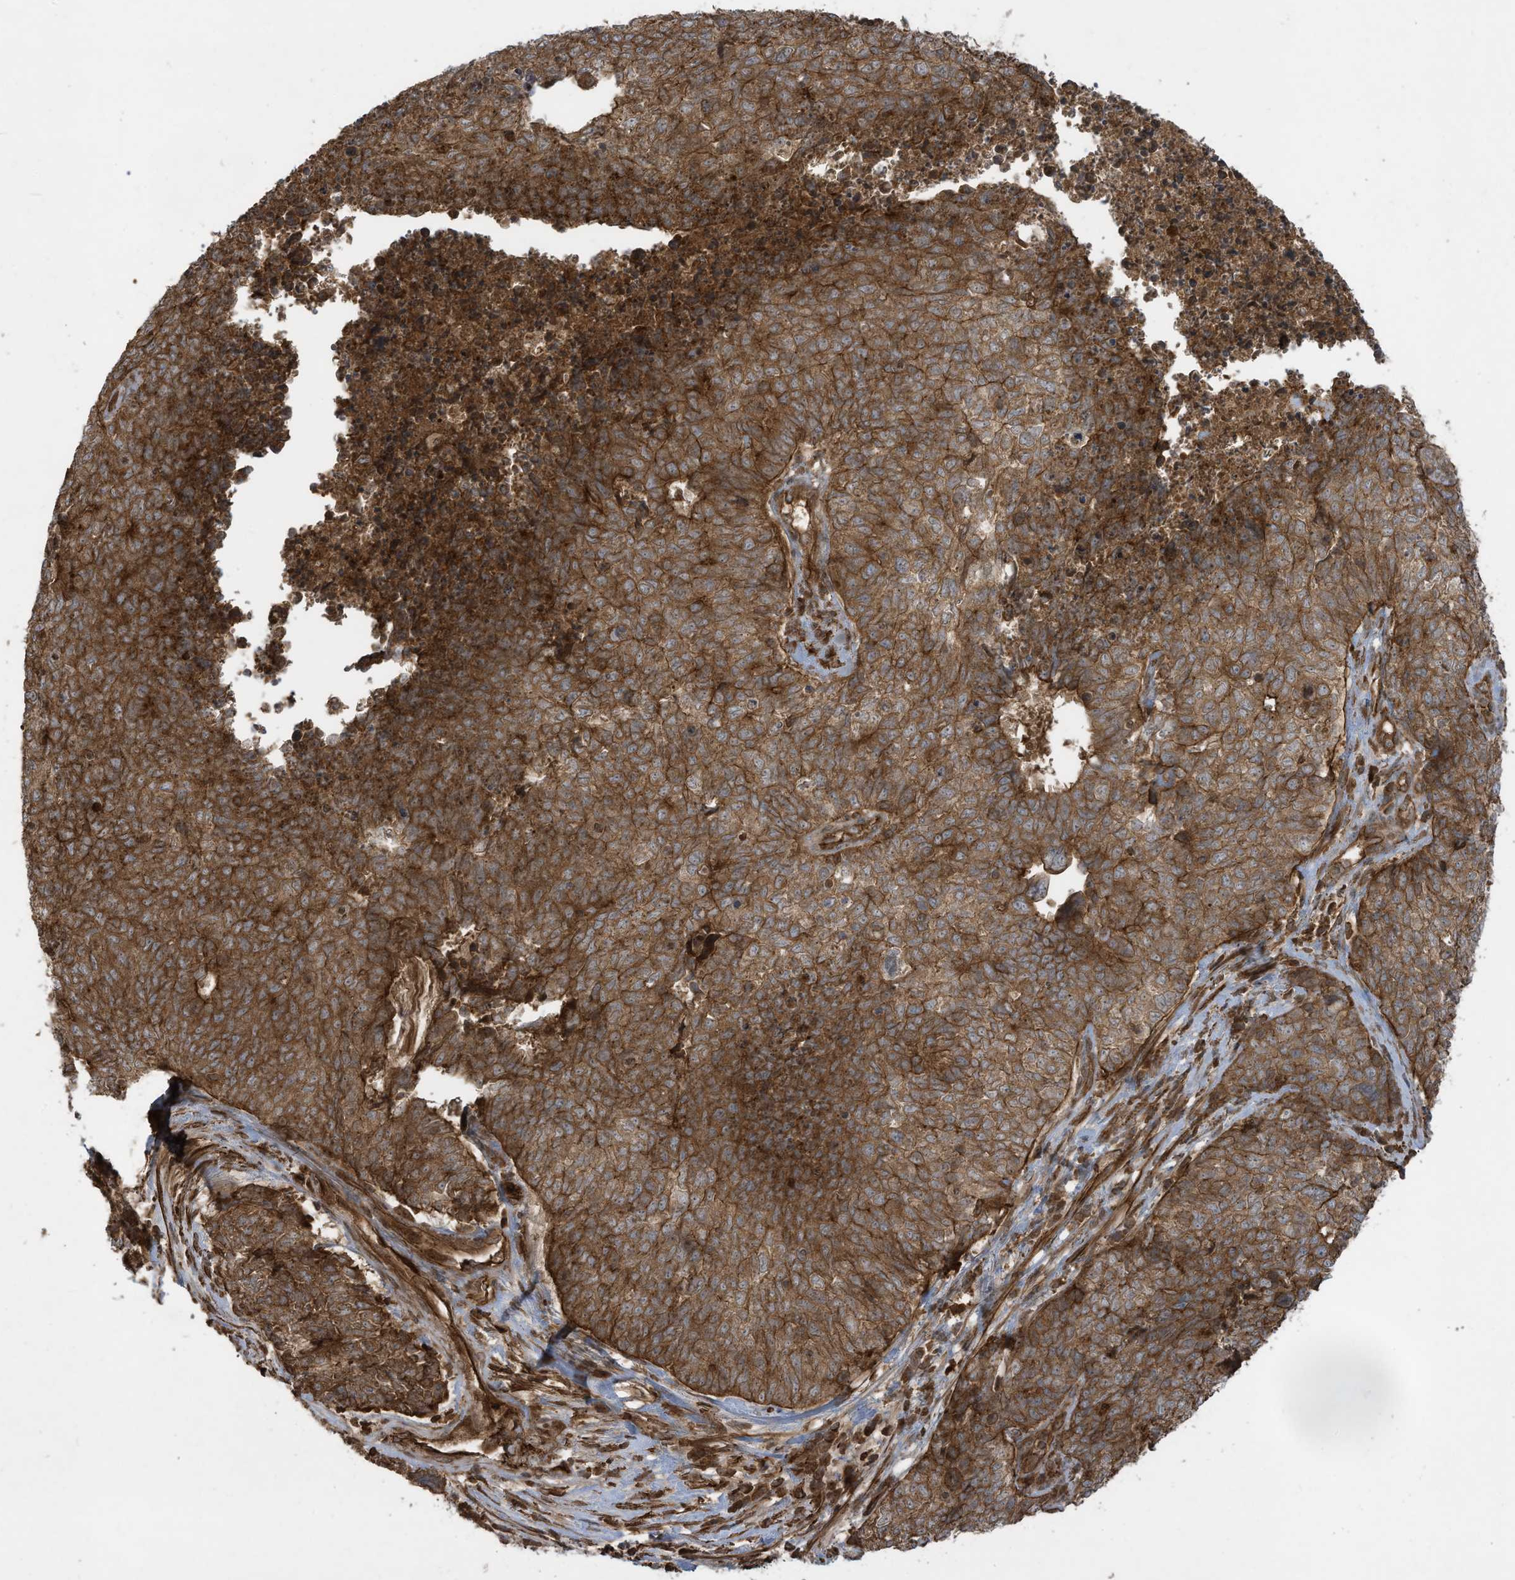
{"staining": {"intensity": "strong", "quantity": ">75%", "location": "cytoplasmic/membranous"}, "tissue": "cervical cancer", "cell_type": "Tumor cells", "image_type": "cancer", "snomed": [{"axis": "morphology", "description": "Squamous cell carcinoma, NOS"}, {"axis": "topography", "description": "Cervix"}], "caption": "Strong cytoplasmic/membranous positivity for a protein is identified in approximately >75% of tumor cells of squamous cell carcinoma (cervical) using immunohistochemistry.", "gene": "DDIT4", "patient": {"sex": "female", "age": 63}}